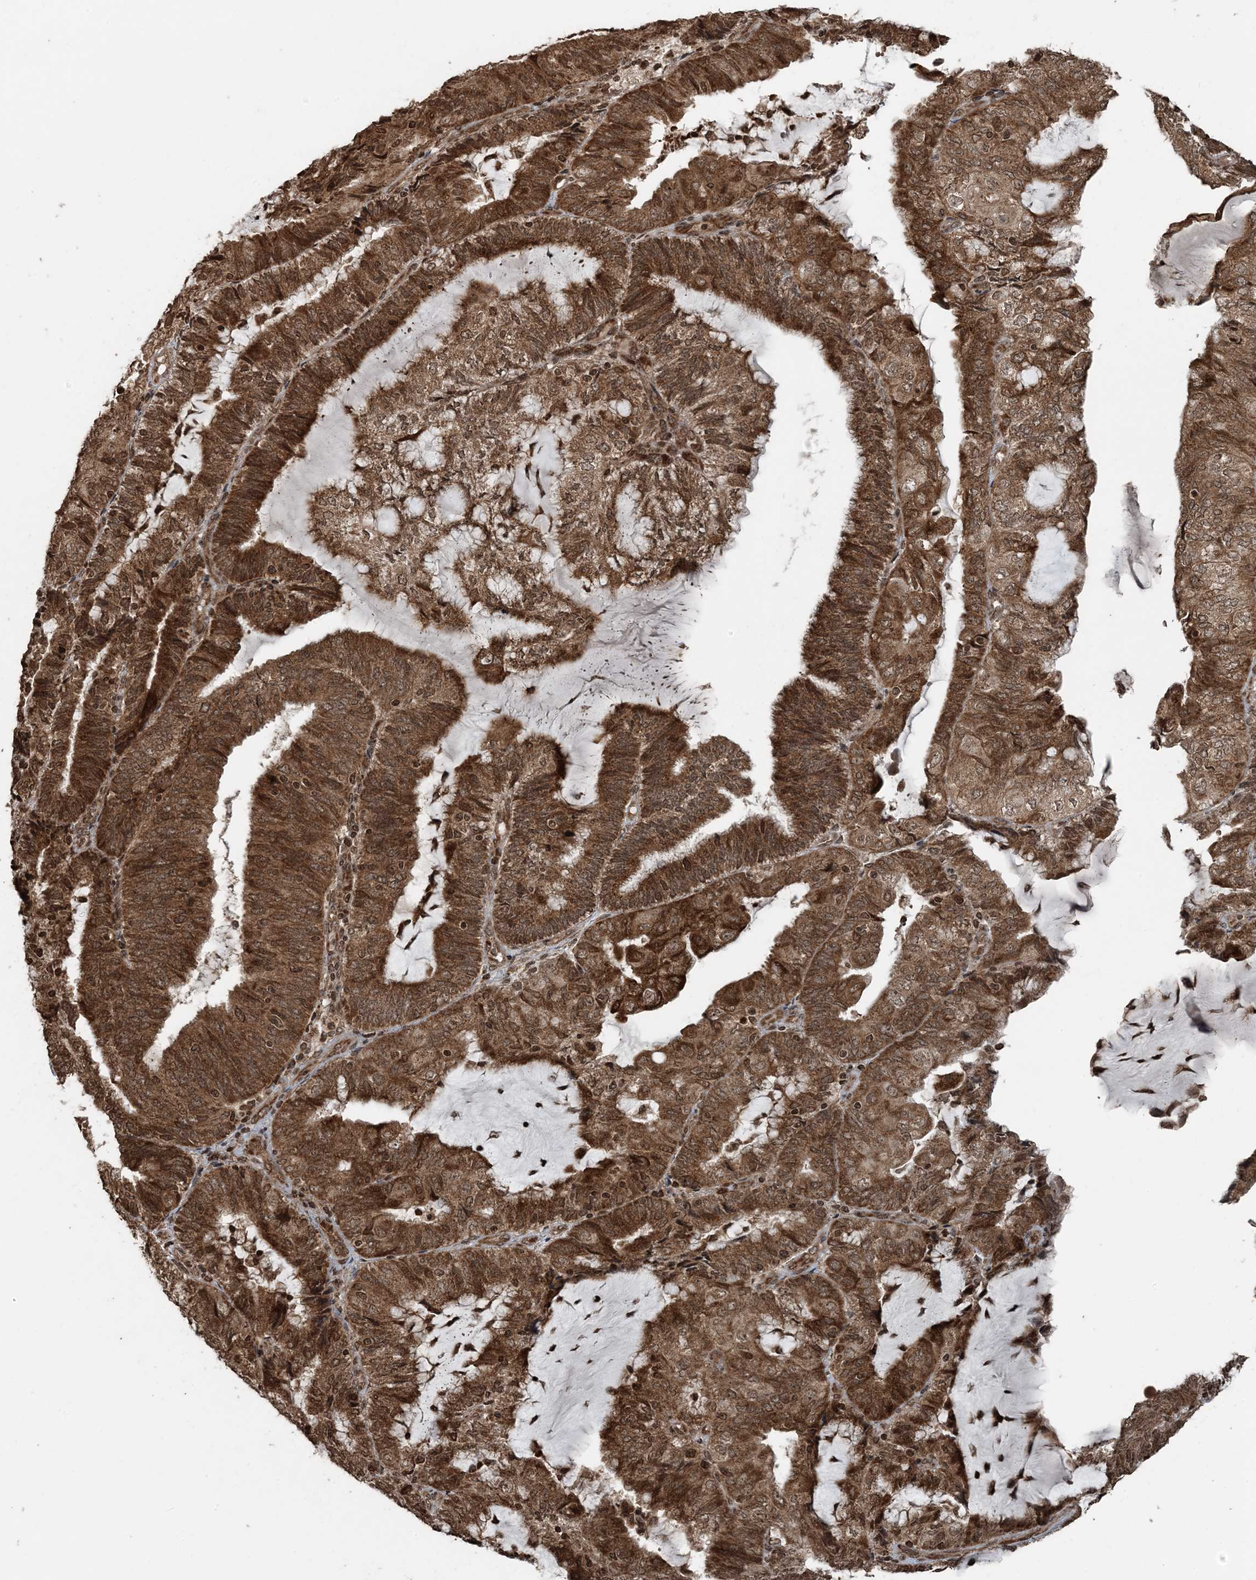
{"staining": {"intensity": "strong", "quantity": ">75%", "location": "cytoplasmic/membranous,nuclear"}, "tissue": "endometrial cancer", "cell_type": "Tumor cells", "image_type": "cancer", "snomed": [{"axis": "morphology", "description": "Adenocarcinoma, NOS"}, {"axis": "topography", "description": "Endometrium"}], "caption": "A brown stain highlights strong cytoplasmic/membranous and nuclear staining of a protein in human adenocarcinoma (endometrial) tumor cells.", "gene": "ZFAND2B", "patient": {"sex": "female", "age": 81}}